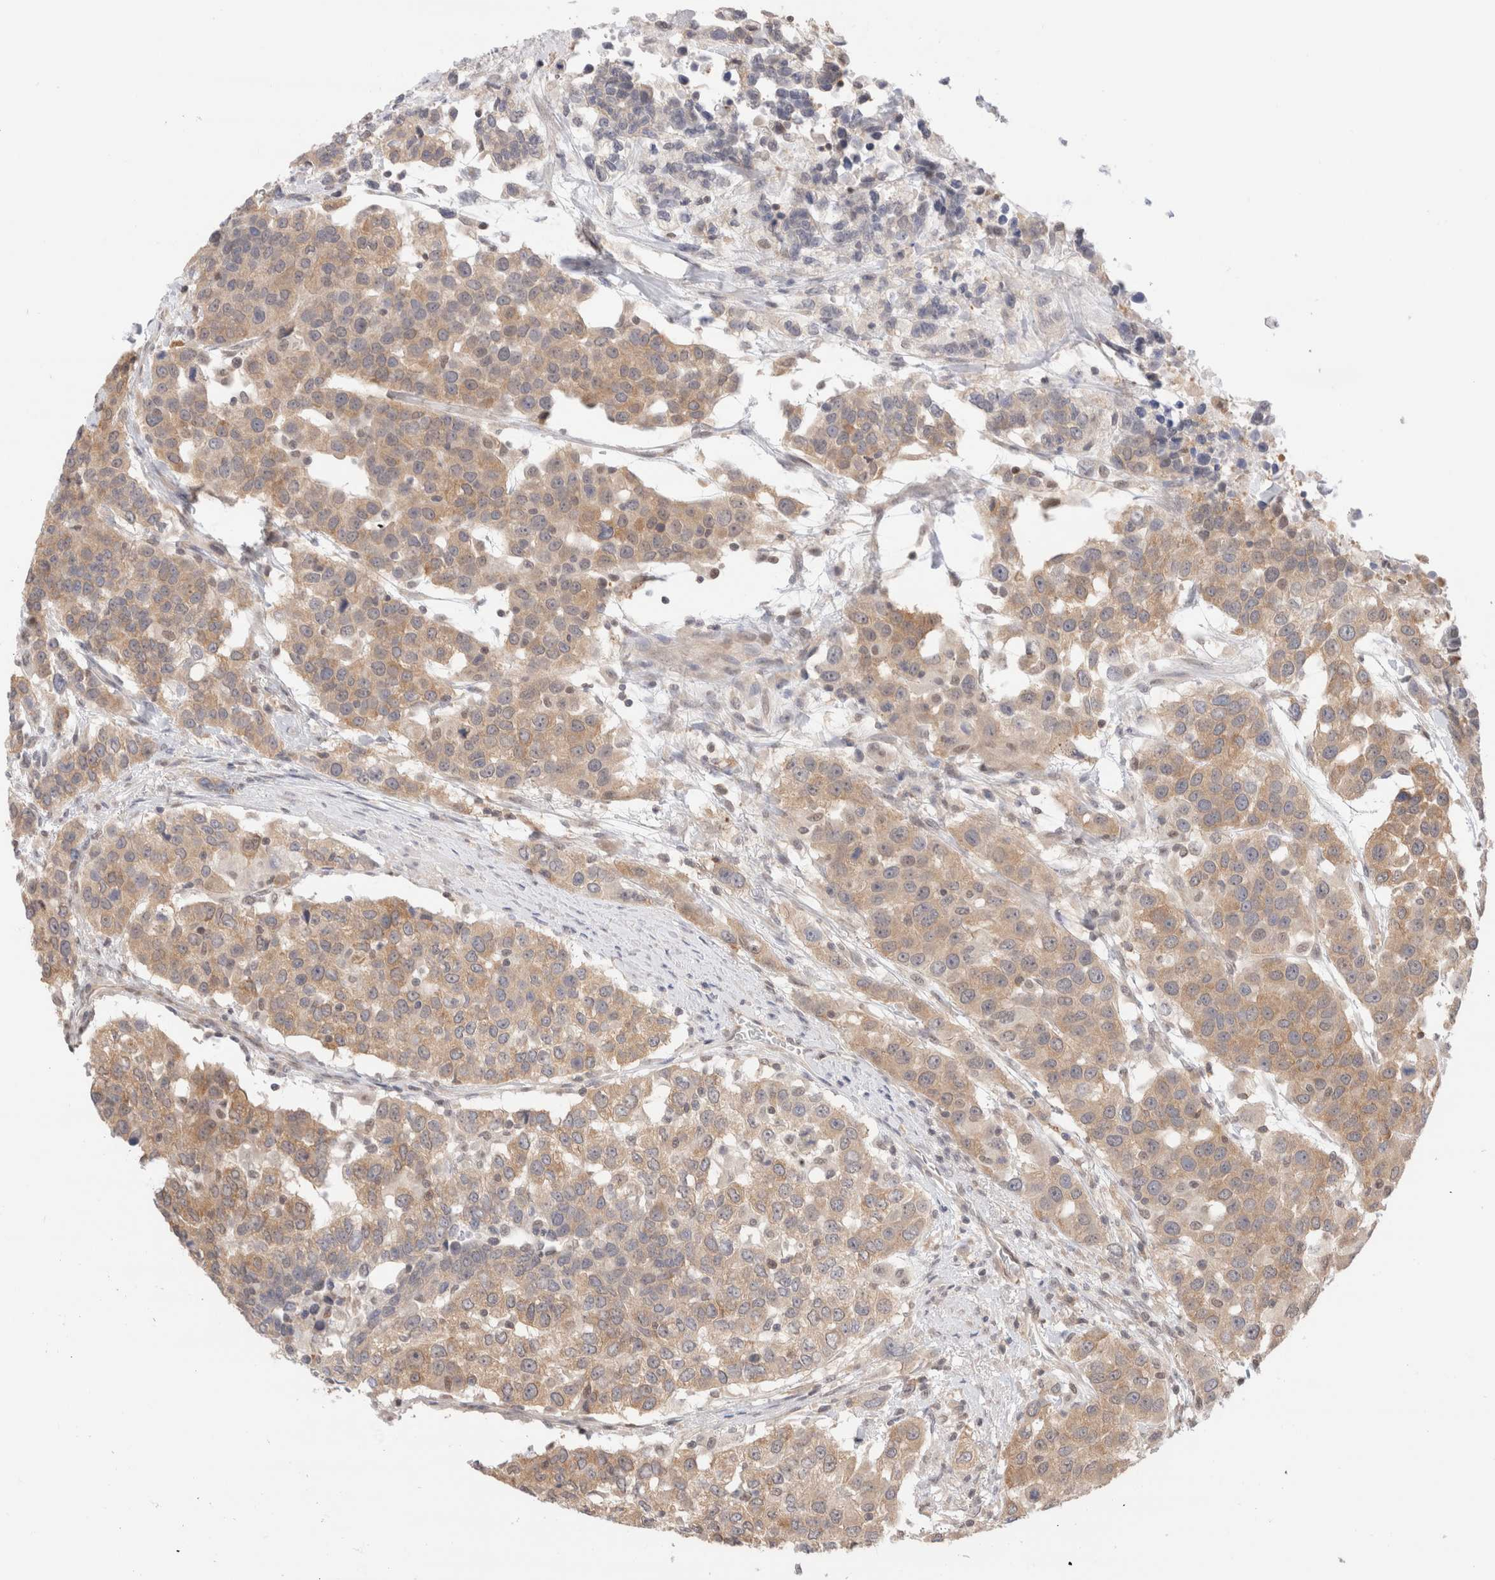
{"staining": {"intensity": "moderate", "quantity": ">75%", "location": "cytoplasmic/membranous"}, "tissue": "urothelial cancer", "cell_type": "Tumor cells", "image_type": "cancer", "snomed": [{"axis": "morphology", "description": "Urothelial carcinoma, High grade"}, {"axis": "topography", "description": "Urinary bladder"}], "caption": "Brown immunohistochemical staining in human urothelial cancer demonstrates moderate cytoplasmic/membranous positivity in approximately >75% of tumor cells.", "gene": "C17orf97", "patient": {"sex": "female", "age": 80}}